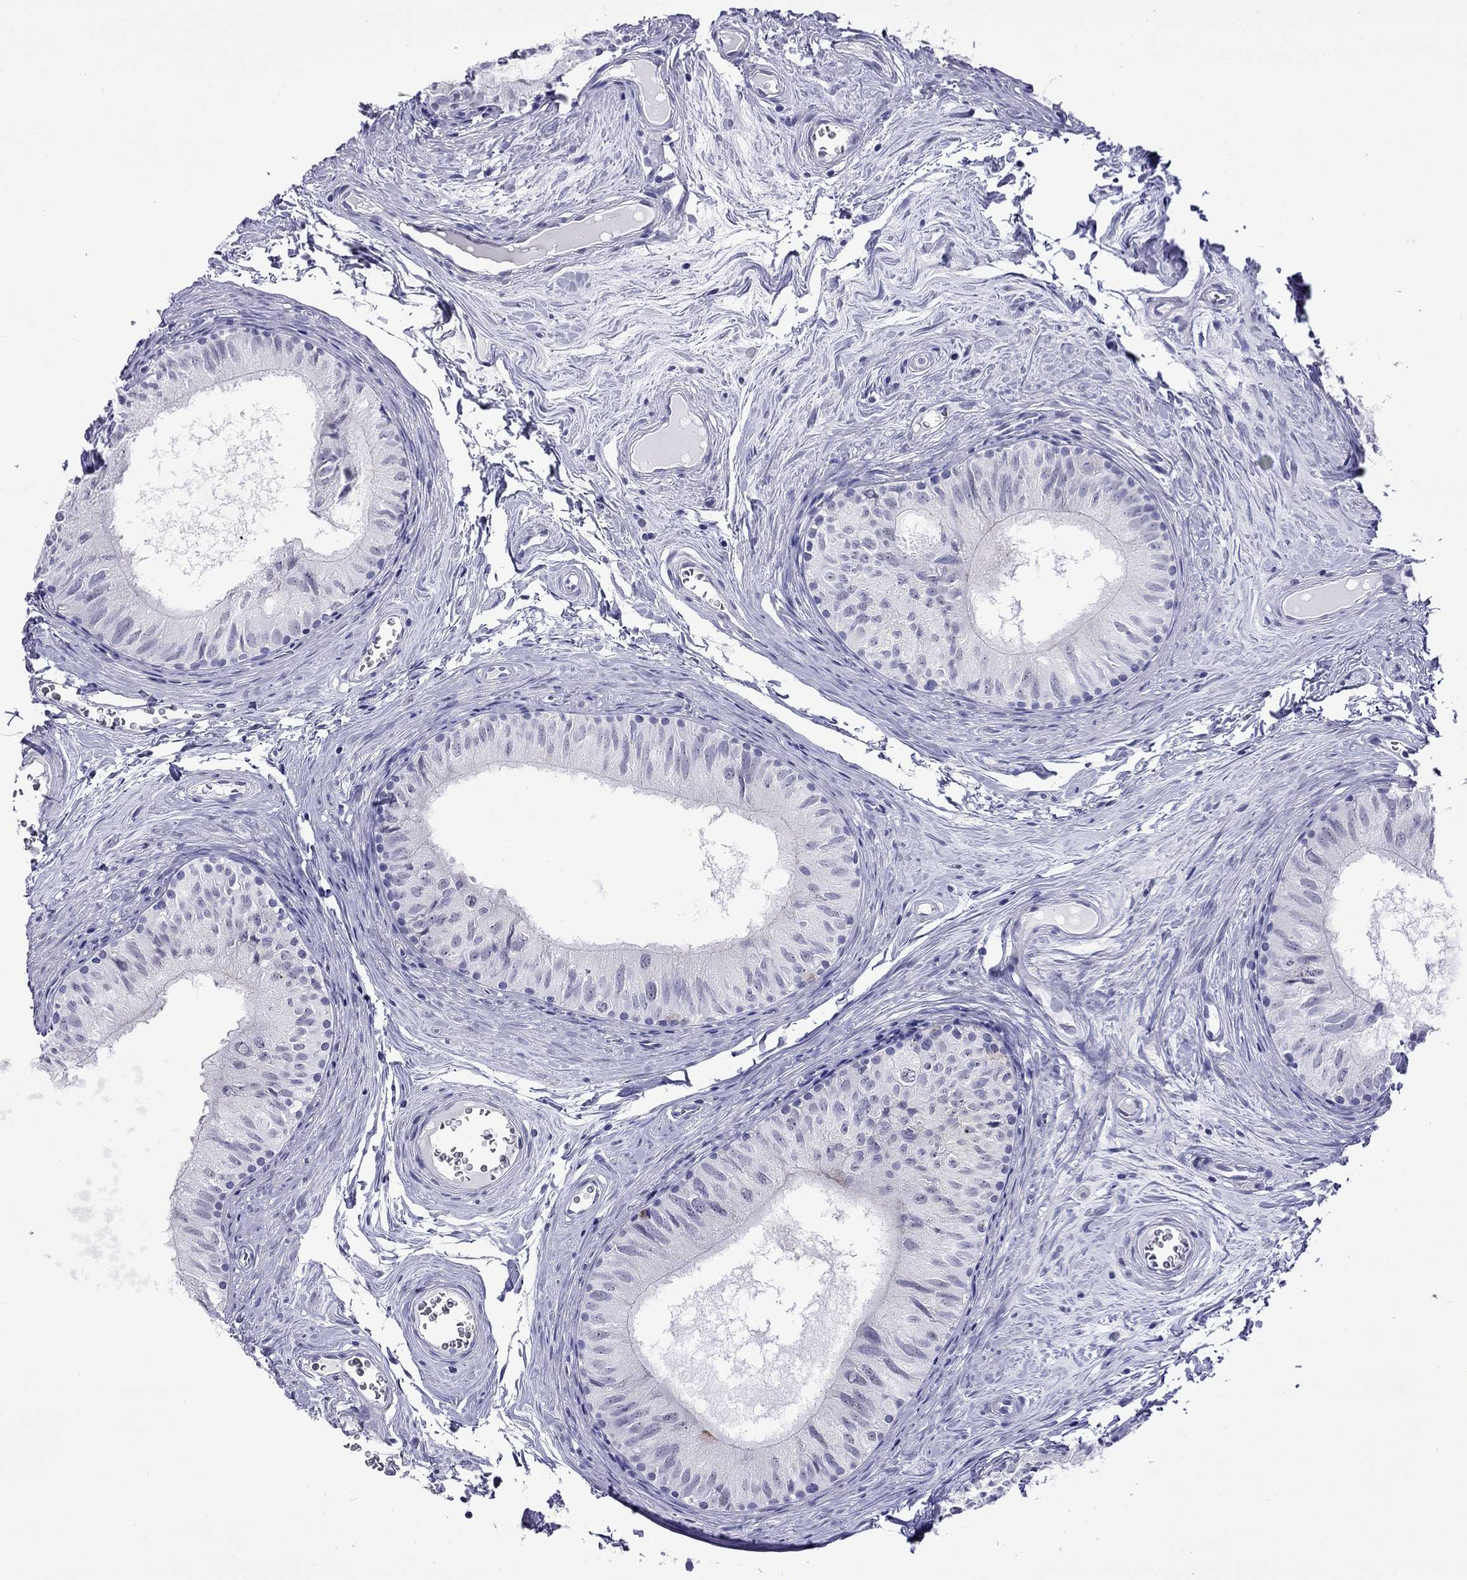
{"staining": {"intensity": "negative", "quantity": "none", "location": "none"}, "tissue": "epididymis", "cell_type": "Glandular cells", "image_type": "normal", "snomed": [{"axis": "morphology", "description": "Normal tissue, NOS"}, {"axis": "topography", "description": "Epididymis"}], "caption": "Photomicrograph shows no protein expression in glandular cells of benign epididymis. Brightfield microscopy of immunohistochemistry (IHC) stained with DAB (3,3'-diaminobenzidine) (brown) and hematoxylin (blue), captured at high magnification.", "gene": "SLC30A8", "patient": {"sex": "male", "age": 52}}